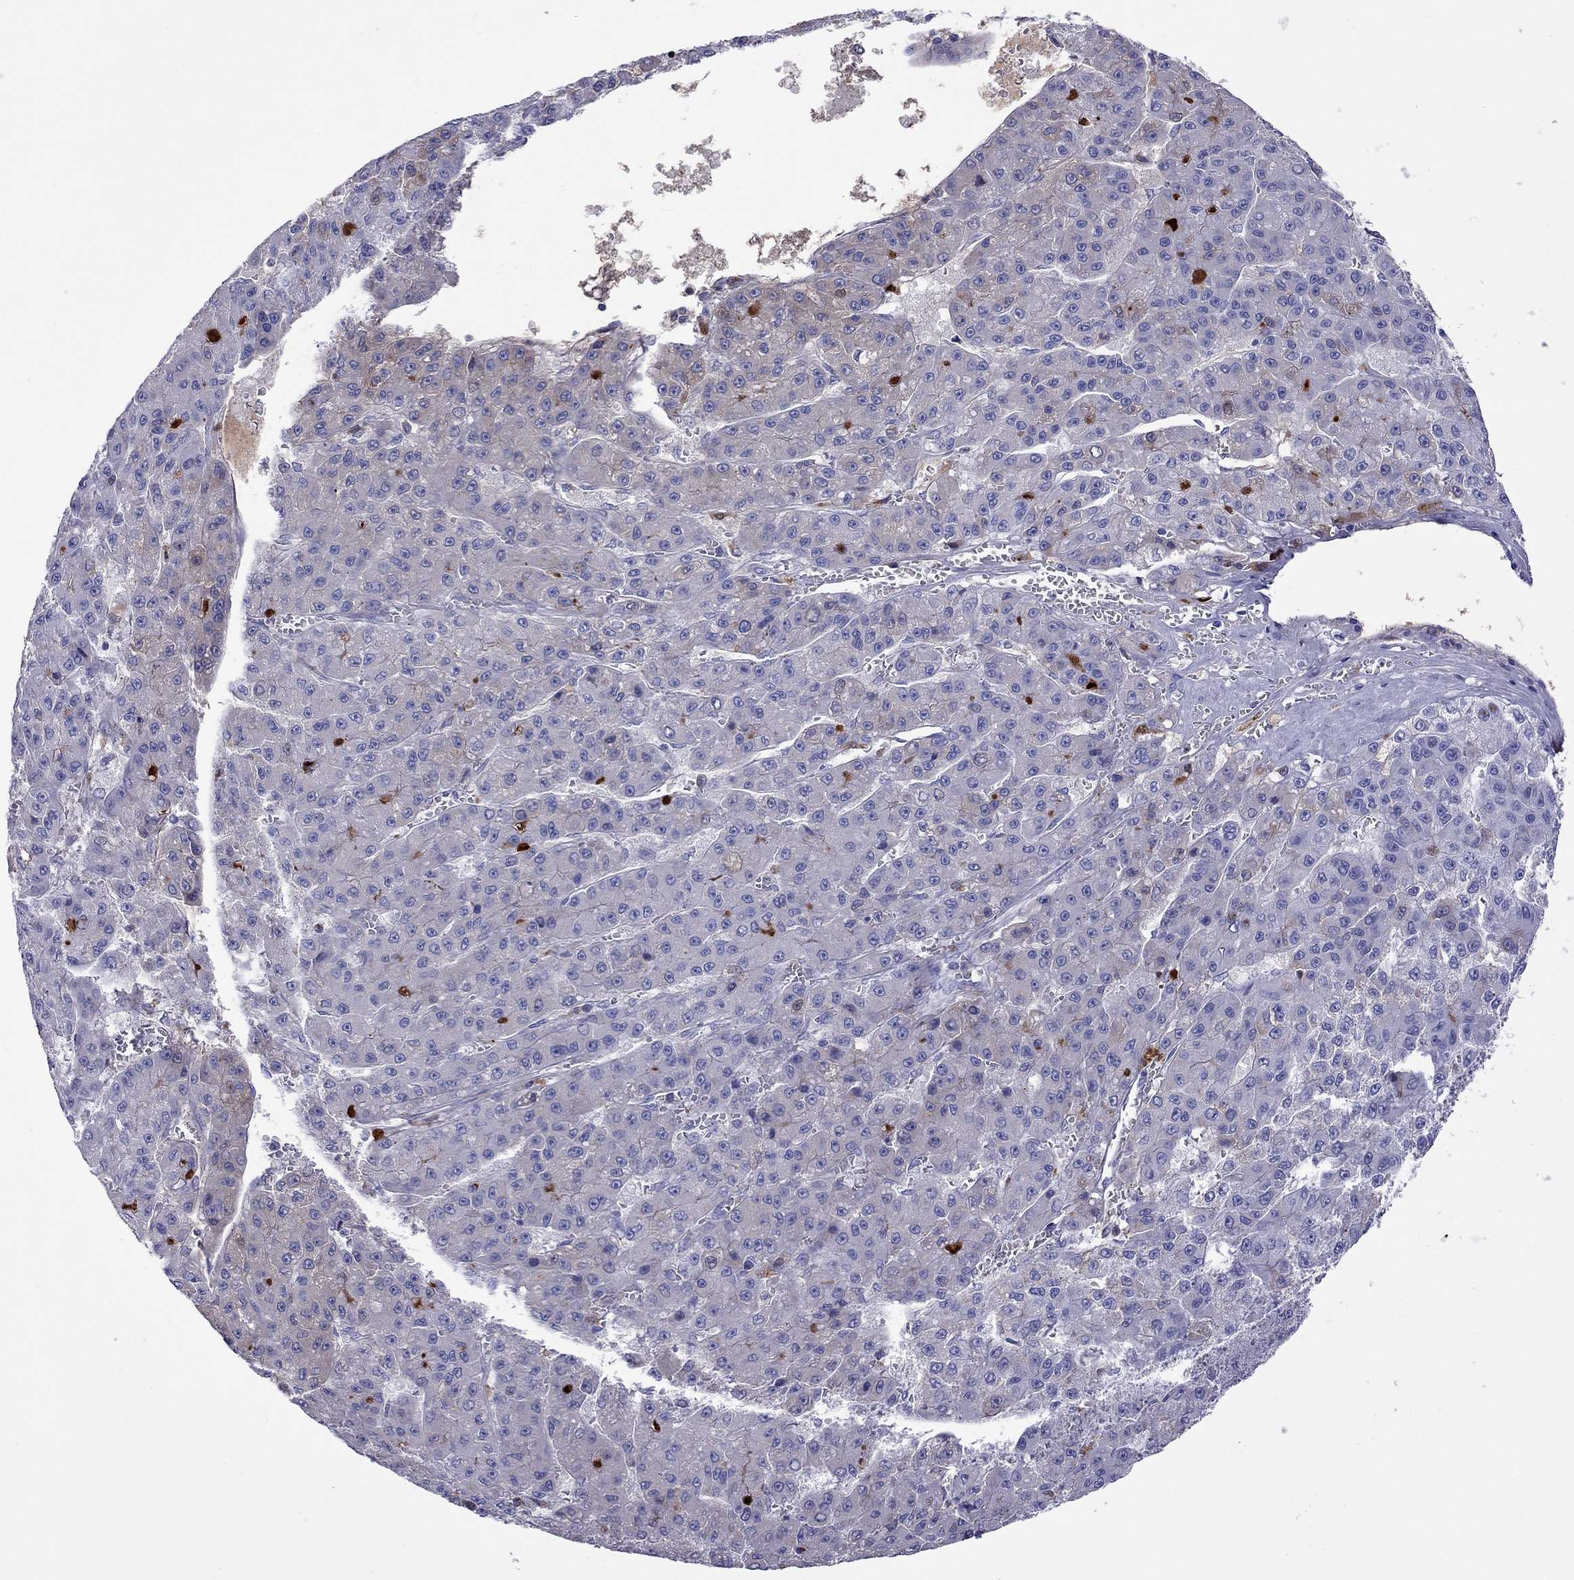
{"staining": {"intensity": "negative", "quantity": "none", "location": "none"}, "tissue": "liver cancer", "cell_type": "Tumor cells", "image_type": "cancer", "snomed": [{"axis": "morphology", "description": "Carcinoma, Hepatocellular, NOS"}, {"axis": "topography", "description": "Liver"}], "caption": "IHC micrograph of neoplastic tissue: human liver hepatocellular carcinoma stained with DAB demonstrates no significant protein expression in tumor cells.", "gene": "SERPINA3", "patient": {"sex": "male", "age": 70}}